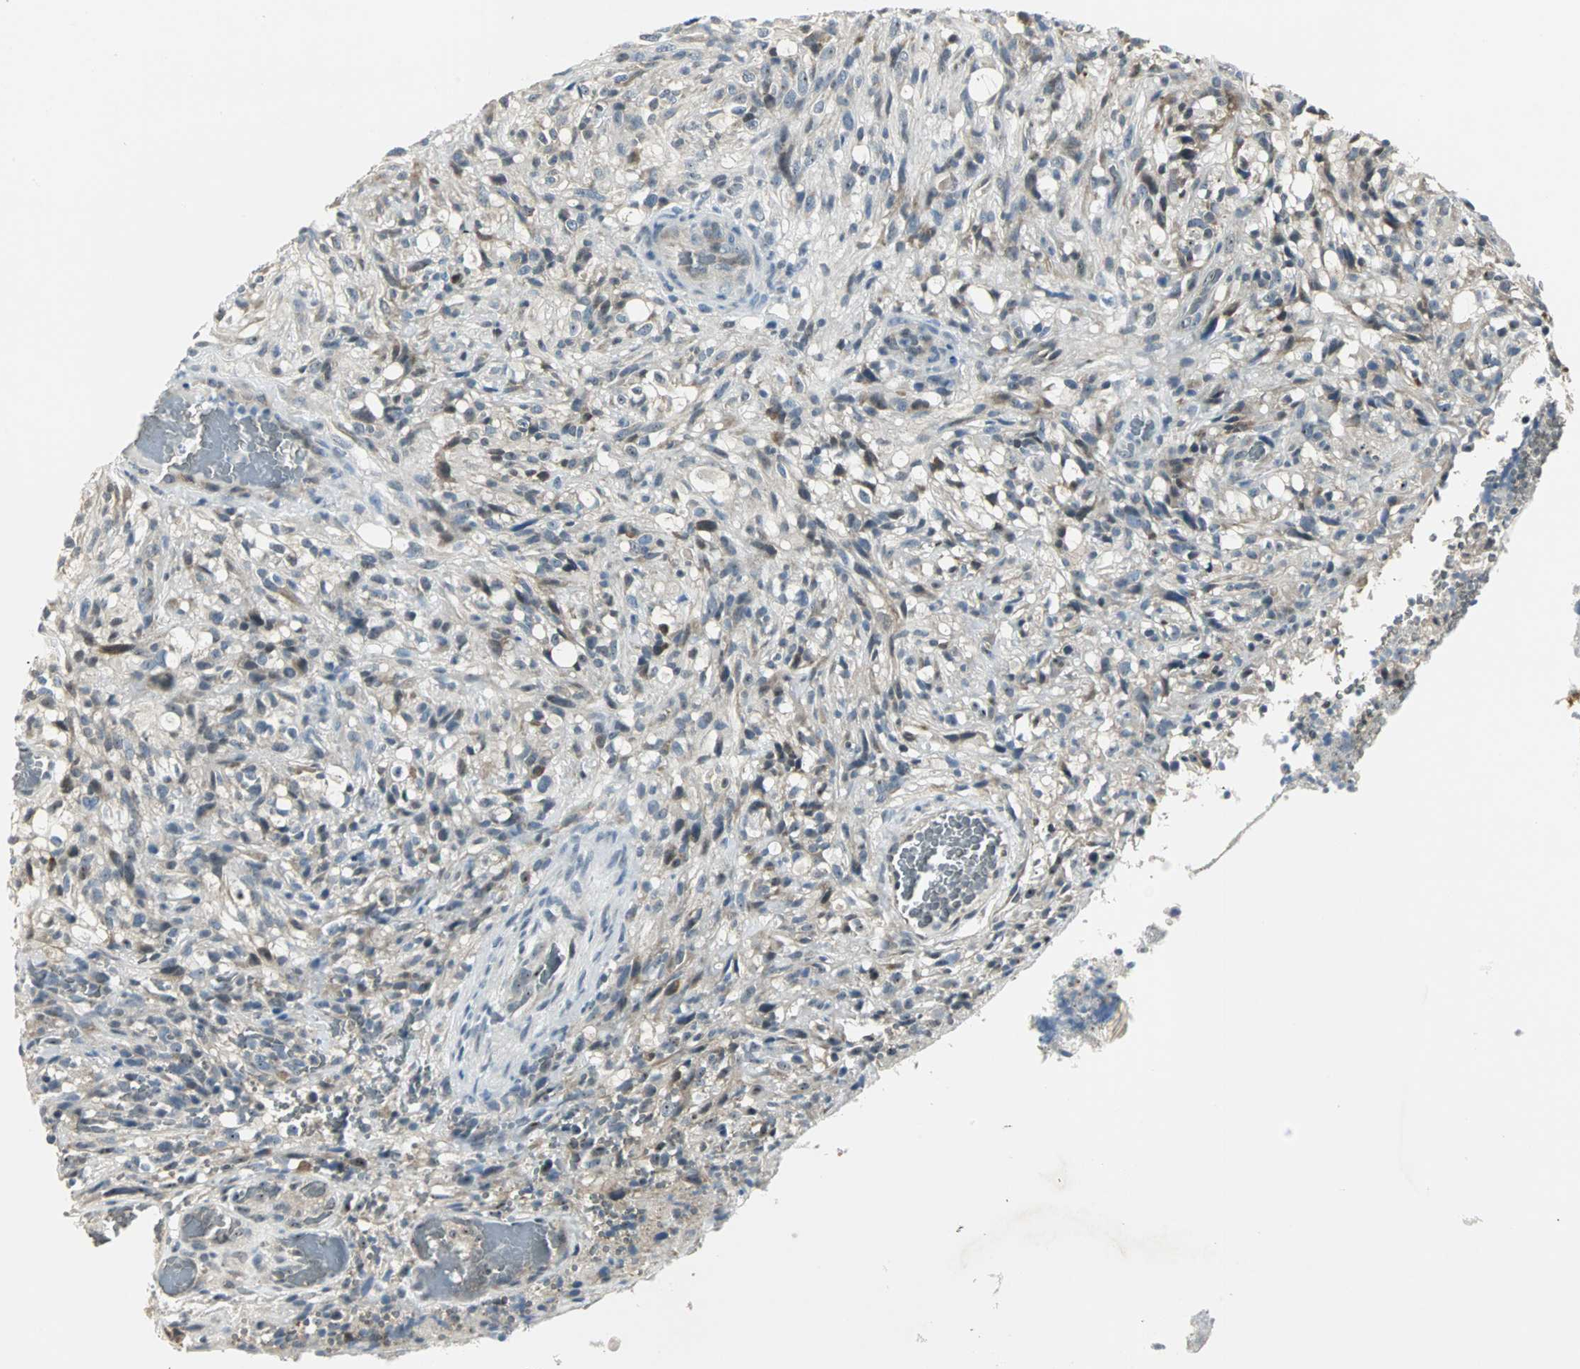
{"staining": {"intensity": "weak", "quantity": ">75%", "location": "cytoplasmic/membranous,nuclear"}, "tissue": "glioma", "cell_type": "Tumor cells", "image_type": "cancer", "snomed": [{"axis": "morphology", "description": "Normal tissue, NOS"}, {"axis": "morphology", "description": "Glioma, malignant, High grade"}, {"axis": "topography", "description": "Cerebral cortex"}], "caption": "Human glioma stained with a brown dye reveals weak cytoplasmic/membranous and nuclear positive positivity in approximately >75% of tumor cells.", "gene": "CCT5", "patient": {"sex": "male", "age": 75}}